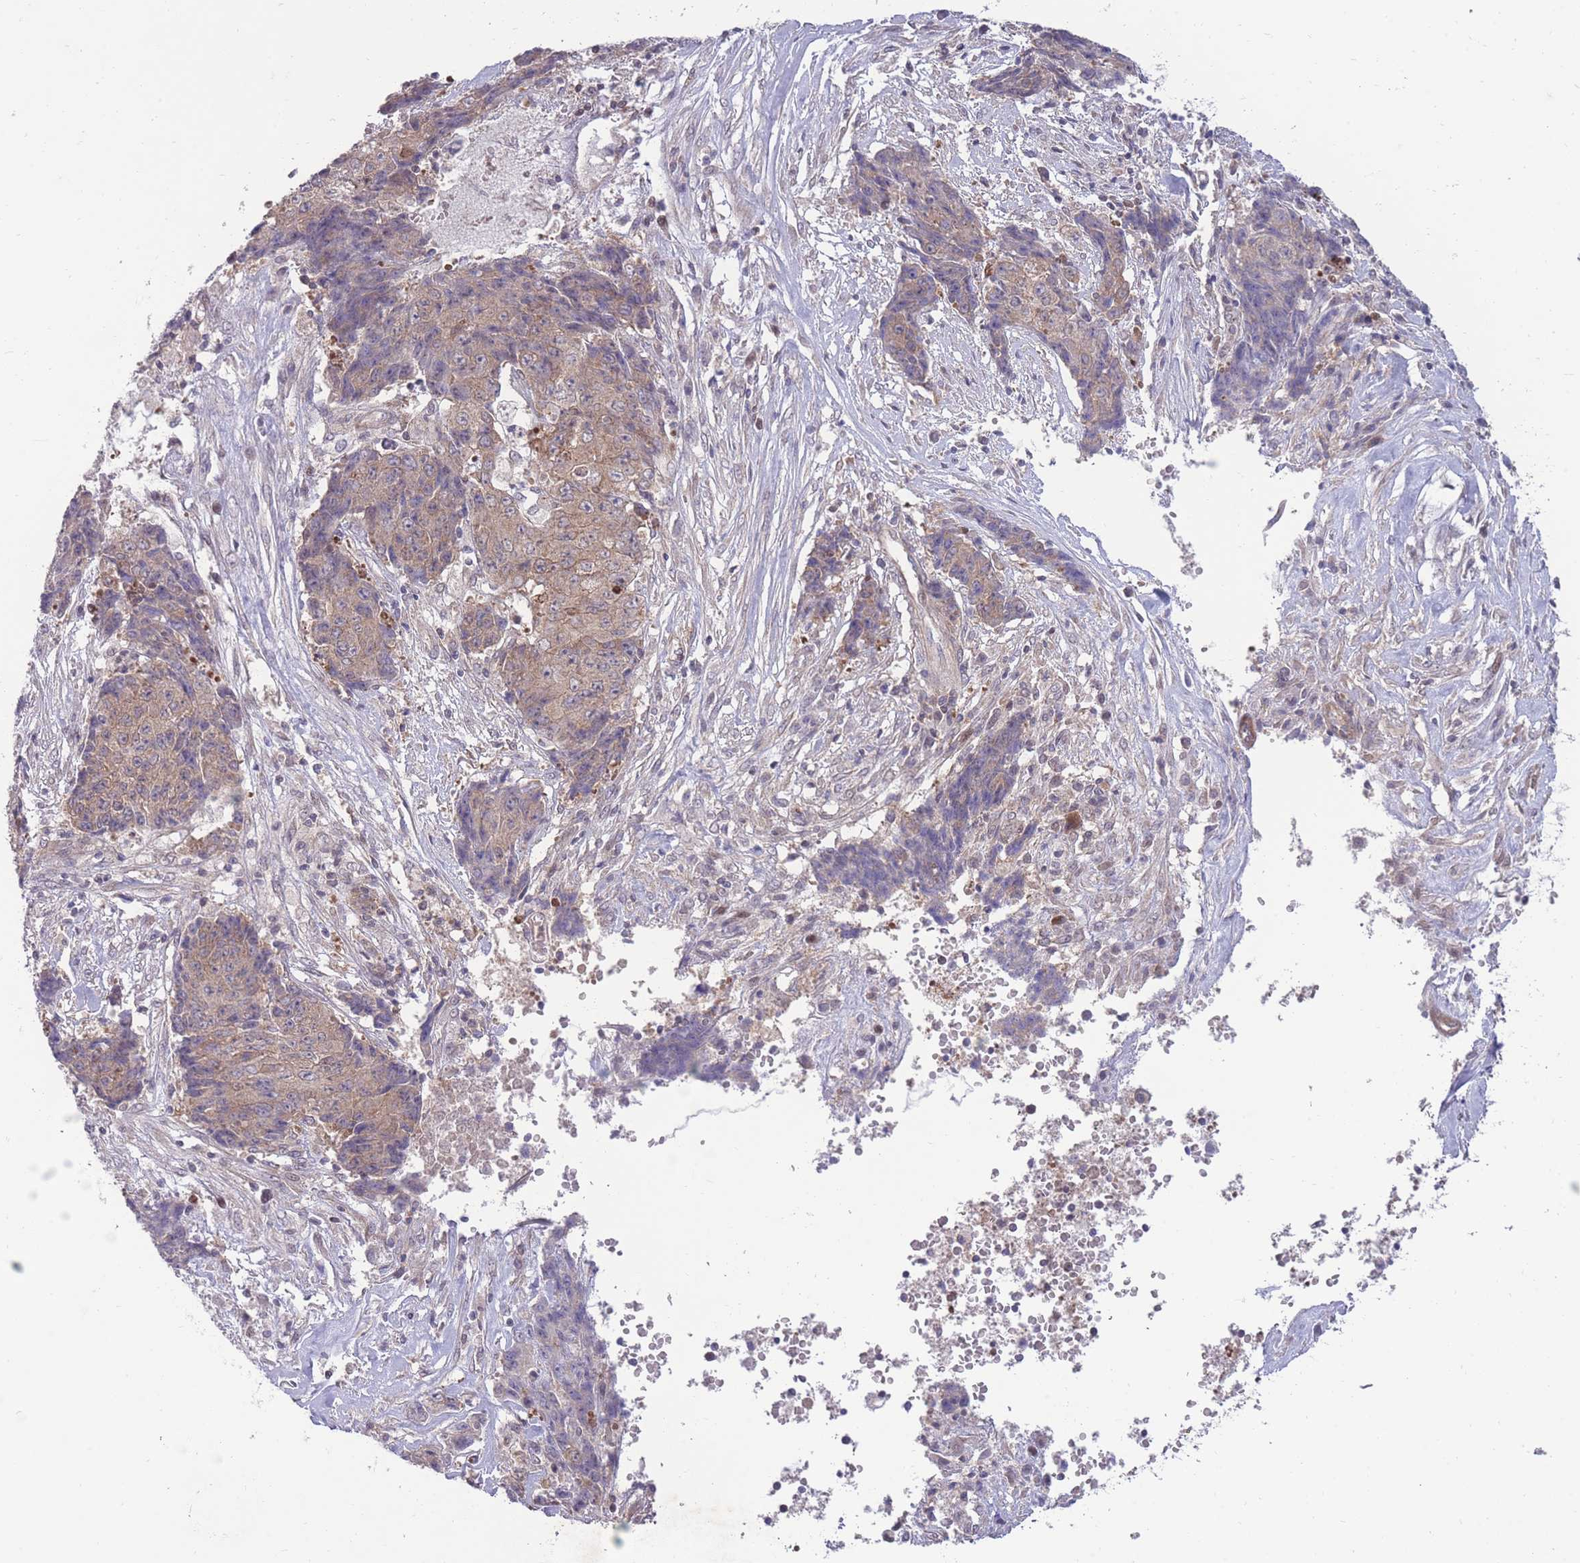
{"staining": {"intensity": "moderate", "quantity": "25%-75%", "location": "cytoplasmic/membranous"}, "tissue": "ovarian cancer", "cell_type": "Tumor cells", "image_type": "cancer", "snomed": [{"axis": "morphology", "description": "Carcinoma, endometroid"}, {"axis": "topography", "description": "Ovary"}], "caption": "Immunohistochemical staining of ovarian cancer demonstrates medium levels of moderate cytoplasmic/membranous protein staining in about 25%-75% of tumor cells. The protein of interest is shown in brown color, while the nuclei are stained blue.", "gene": "RIC8A", "patient": {"sex": "female", "age": 42}}